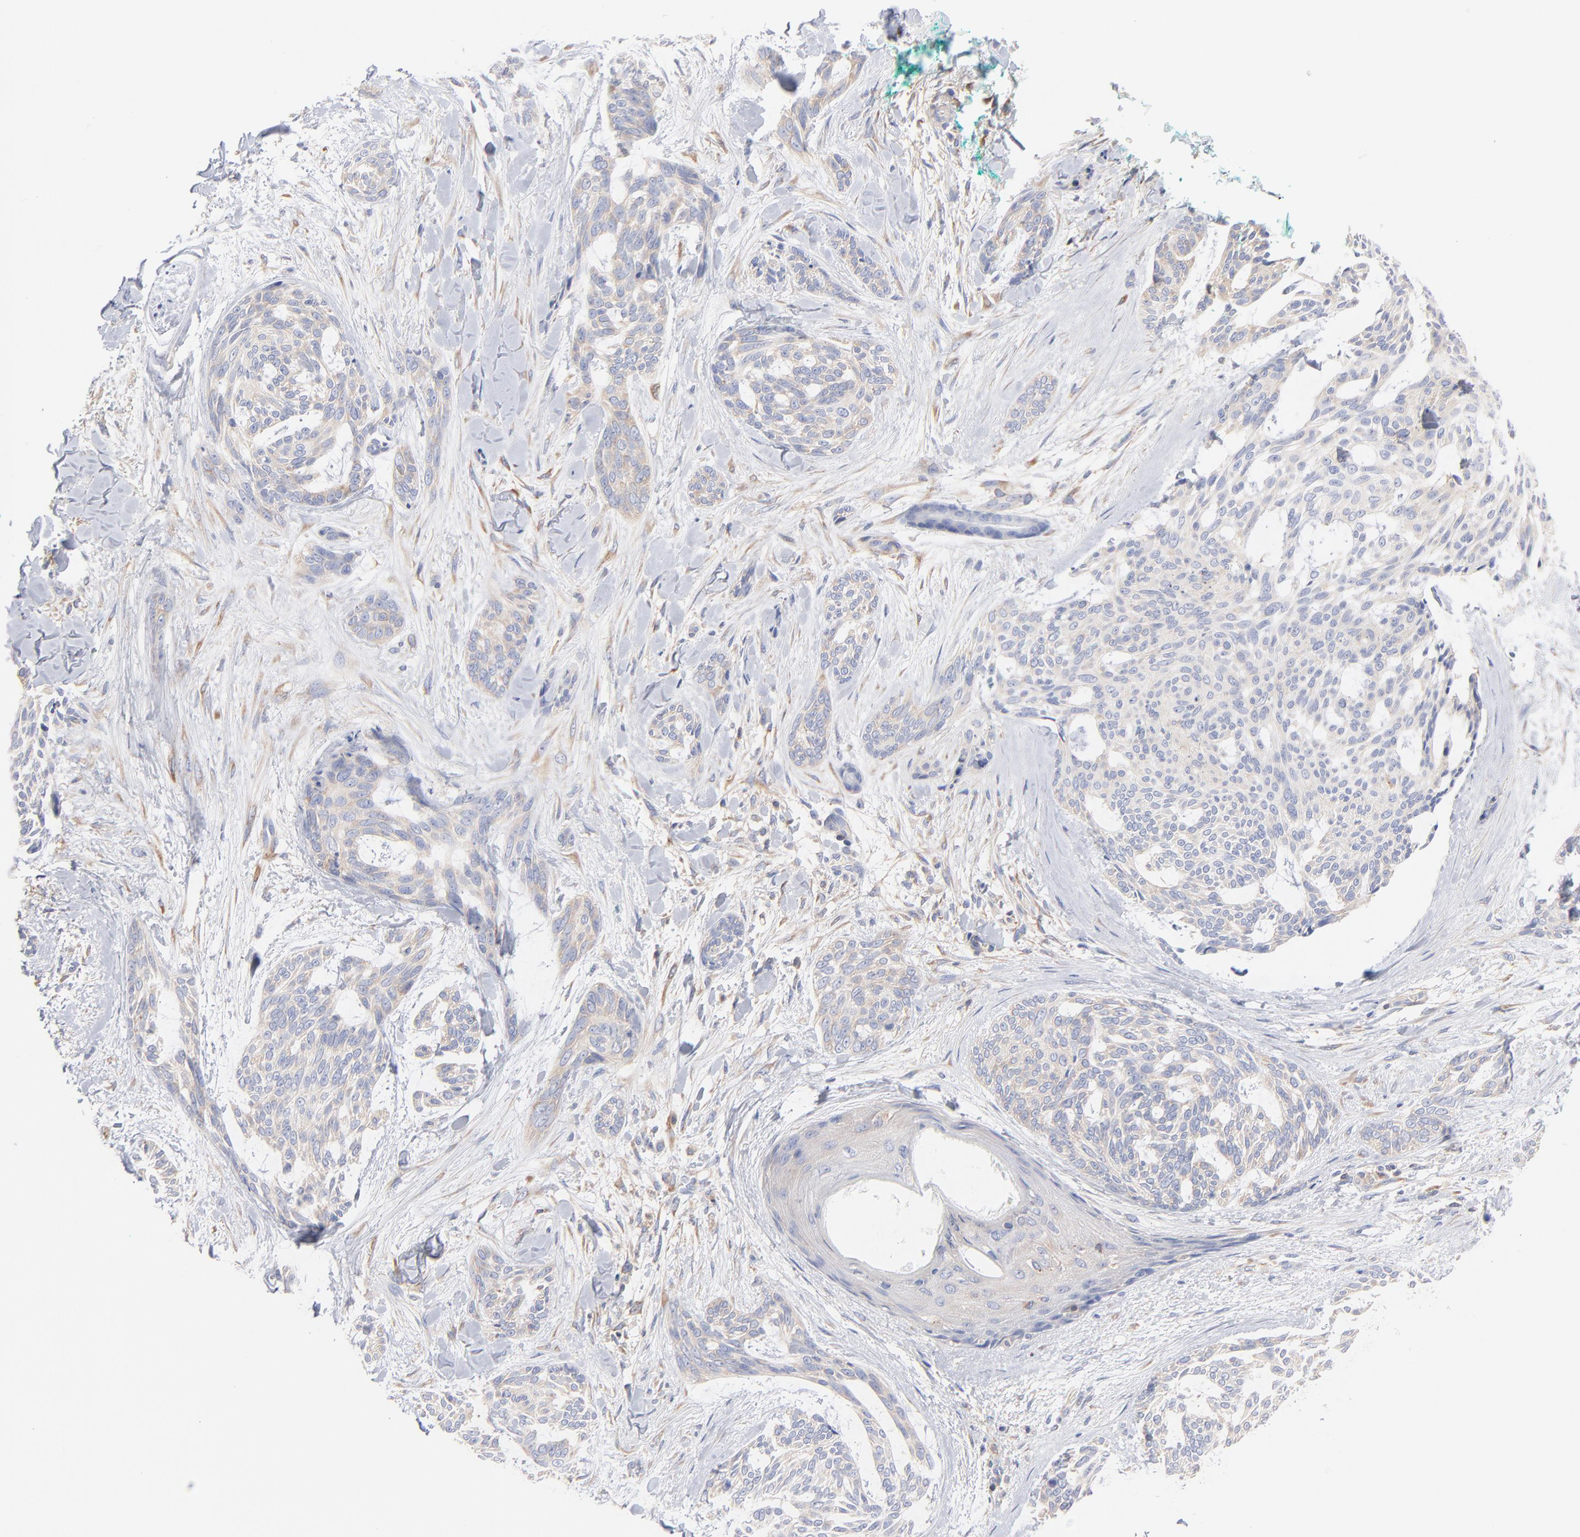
{"staining": {"intensity": "weak", "quantity": ">75%", "location": "cytoplasmic/membranous"}, "tissue": "skin cancer", "cell_type": "Tumor cells", "image_type": "cancer", "snomed": [{"axis": "morphology", "description": "Normal tissue, NOS"}, {"axis": "morphology", "description": "Basal cell carcinoma"}, {"axis": "topography", "description": "Skin"}], "caption": "IHC (DAB (3,3'-diaminobenzidine)) staining of human skin basal cell carcinoma demonstrates weak cytoplasmic/membranous protein expression in about >75% of tumor cells. (IHC, brightfield microscopy, high magnification).", "gene": "SEPTIN6", "patient": {"sex": "female", "age": 71}}